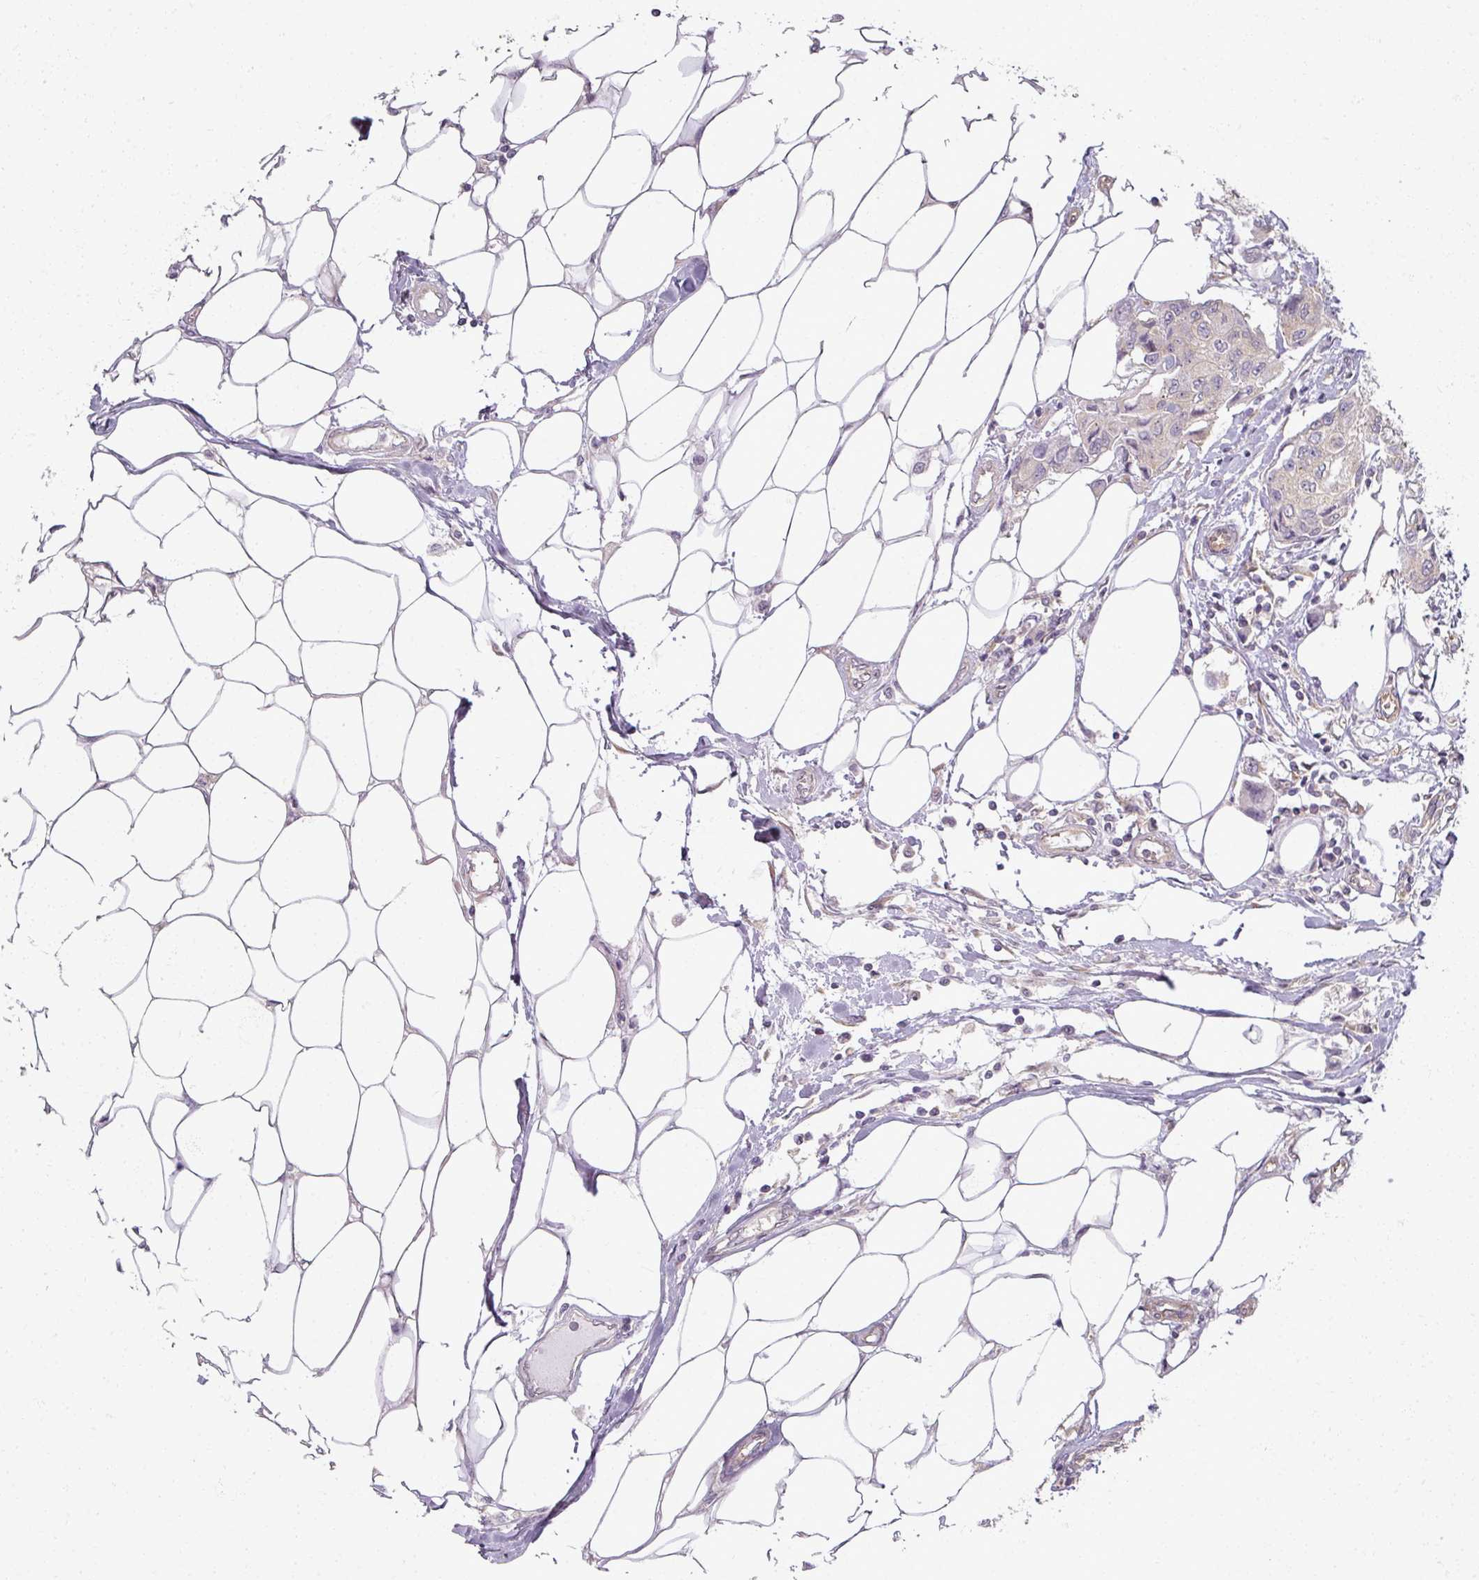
{"staining": {"intensity": "weak", "quantity": "<25%", "location": "cytoplasmic/membranous"}, "tissue": "breast cancer", "cell_type": "Tumor cells", "image_type": "cancer", "snomed": [{"axis": "morphology", "description": "Duct carcinoma"}, {"axis": "topography", "description": "Breast"}, {"axis": "topography", "description": "Lymph node"}], "caption": "Tumor cells are negative for protein expression in human invasive ductal carcinoma (breast). (DAB immunohistochemistry visualized using brightfield microscopy, high magnification).", "gene": "AGPAT4", "patient": {"sex": "female", "age": 80}}